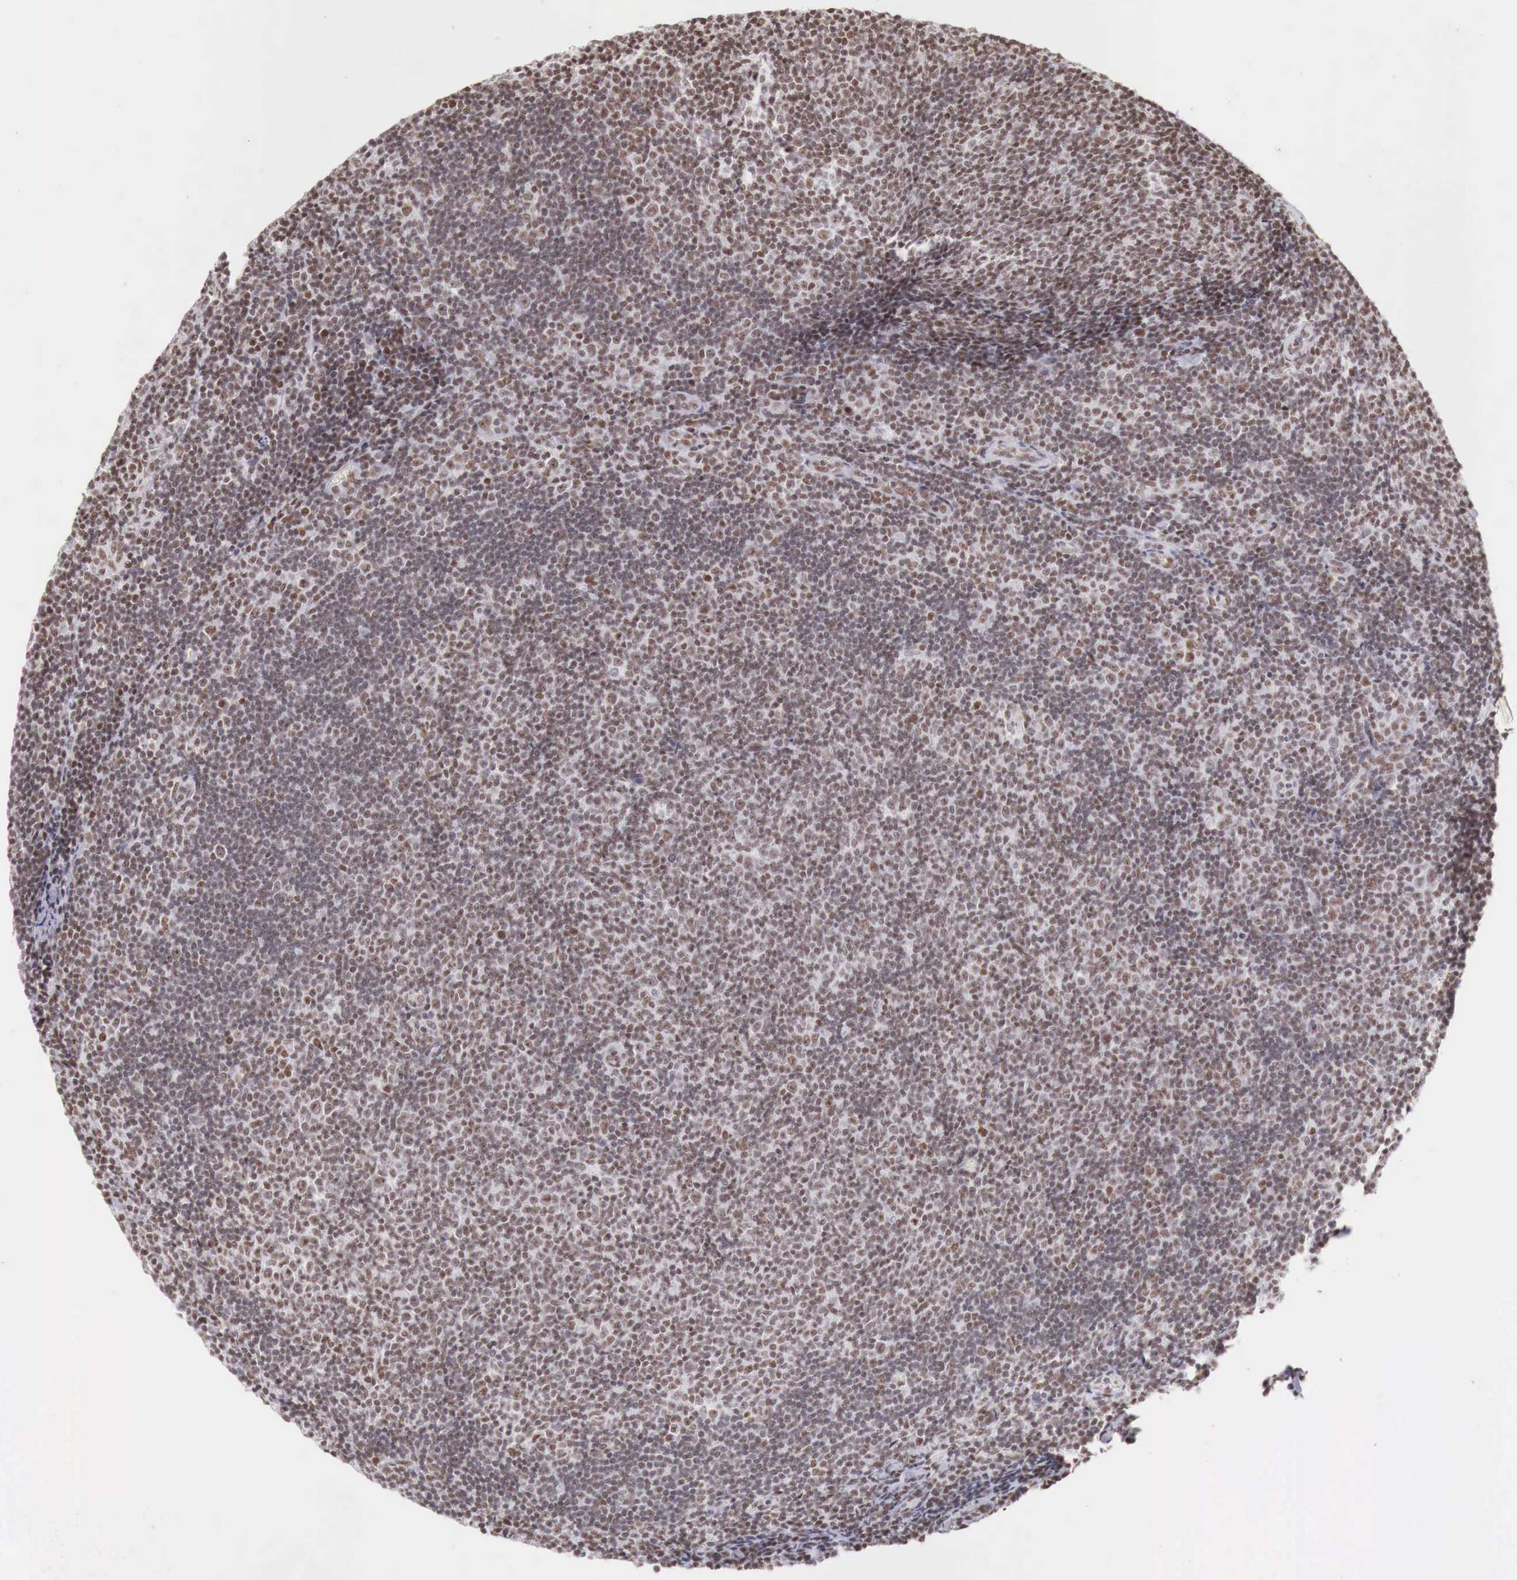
{"staining": {"intensity": "moderate", "quantity": "25%-75%", "location": "cytoplasmic/membranous"}, "tissue": "lymphoma", "cell_type": "Tumor cells", "image_type": "cancer", "snomed": [{"axis": "morphology", "description": "Malignant lymphoma, non-Hodgkin's type, Low grade"}, {"axis": "topography", "description": "Lymph node"}], "caption": "Immunohistochemistry photomicrograph of neoplastic tissue: human lymphoma stained using IHC shows medium levels of moderate protein expression localized specifically in the cytoplasmic/membranous of tumor cells, appearing as a cytoplasmic/membranous brown color.", "gene": "PHF14", "patient": {"sex": "male", "age": 49}}